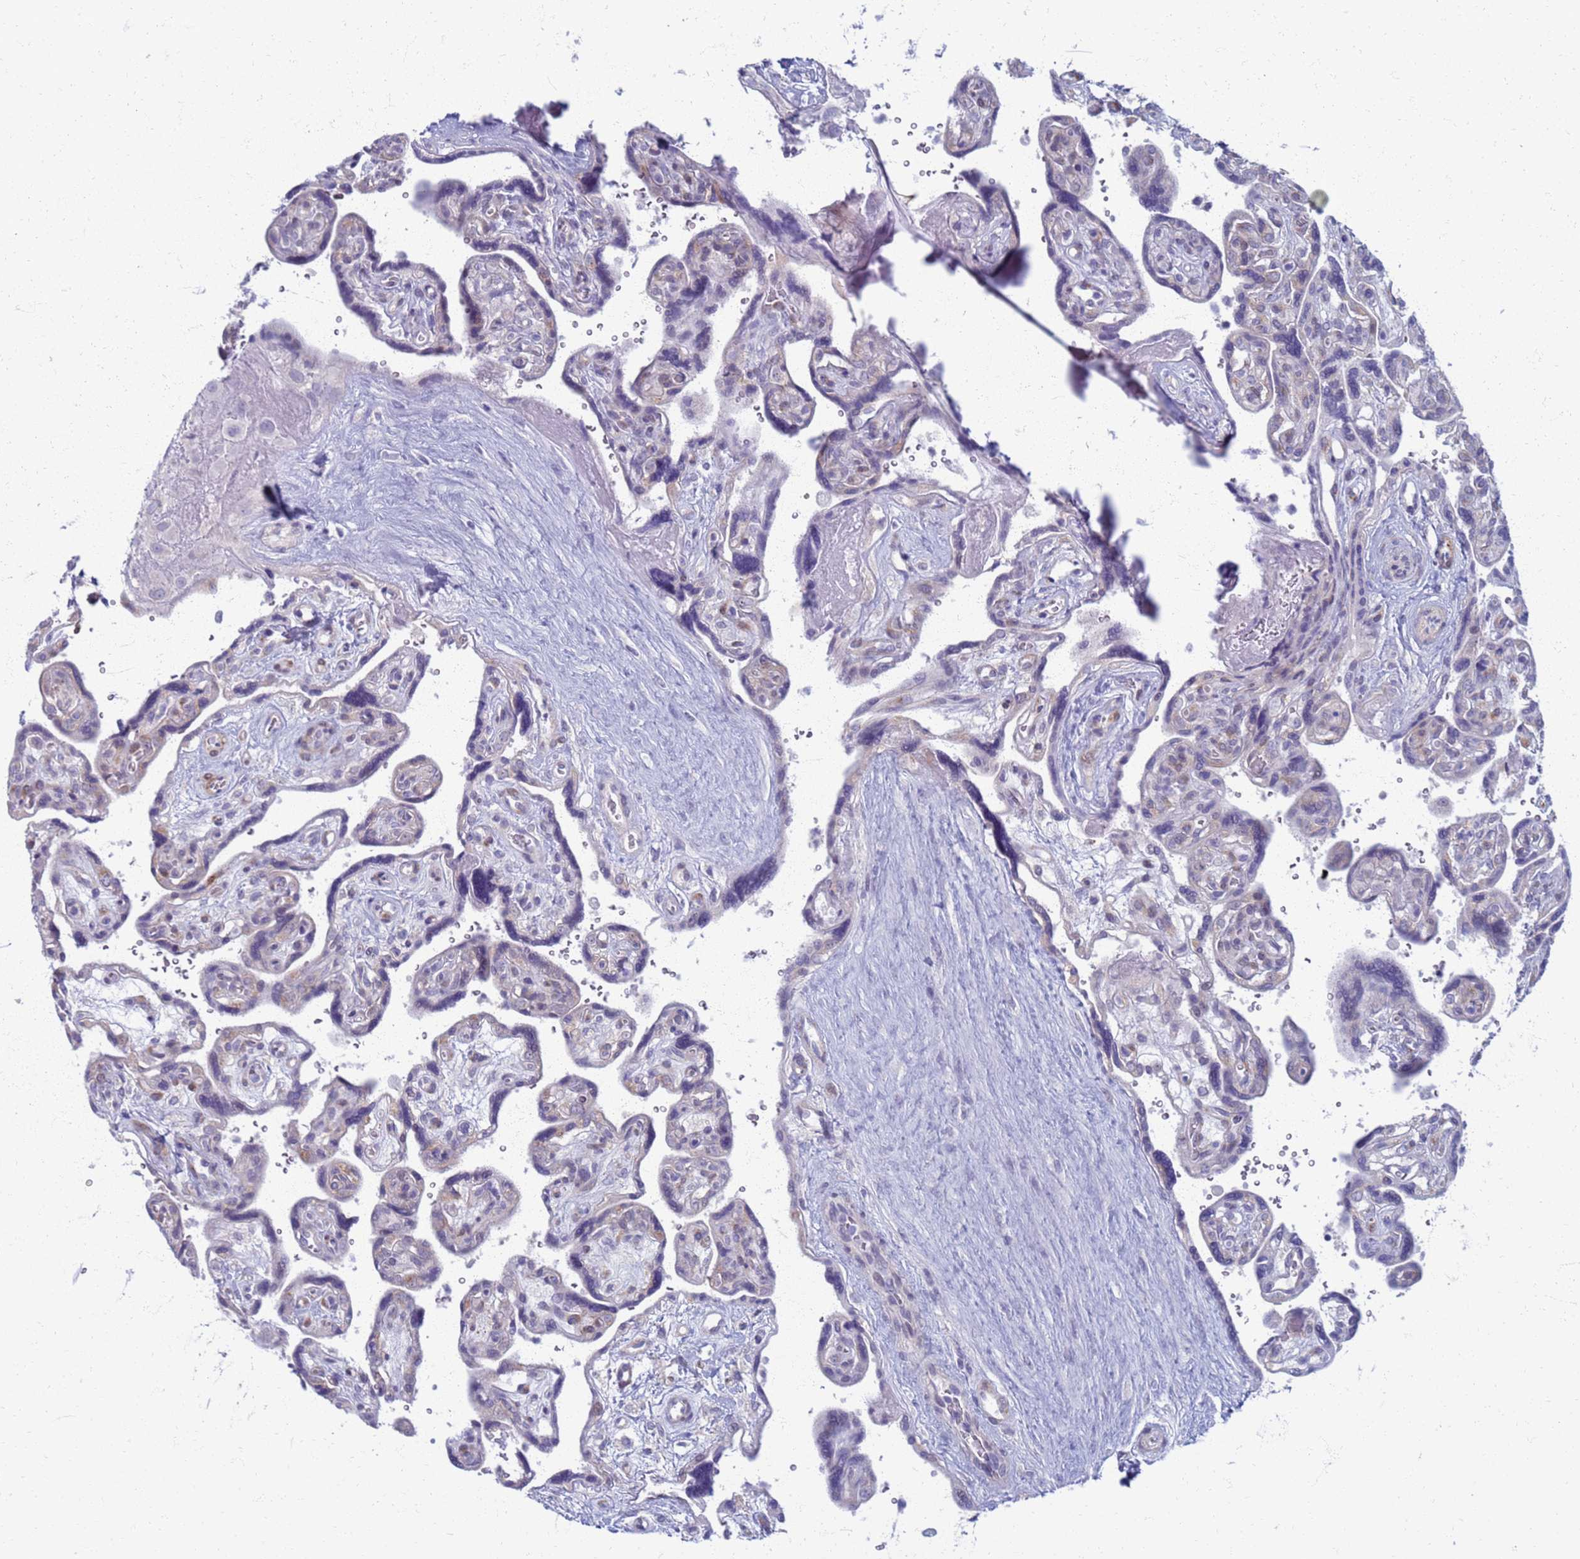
{"staining": {"intensity": "moderate", "quantity": "<25%", "location": "cytoplasmic/membranous"}, "tissue": "placenta", "cell_type": "Decidual cells", "image_type": "normal", "snomed": [{"axis": "morphology", "description": "Normal tissue, NOS"}, {"axis": "topography", "description": "Placenta"}], "caption": "The histopathology image reveals immunohistochemical staining of normal placenta. There is moderate cytoplasmic/membranous positivity is appreciated in approximately <25% of decidual cells. Using DAB (3,3'-diaminobenzidine) (brown) and hematoxylin (blue) stains, captured at high magnification using brightfield microscopy.", "gene": "CLCA2", "patient": {"sex": "female", "age": 39}}